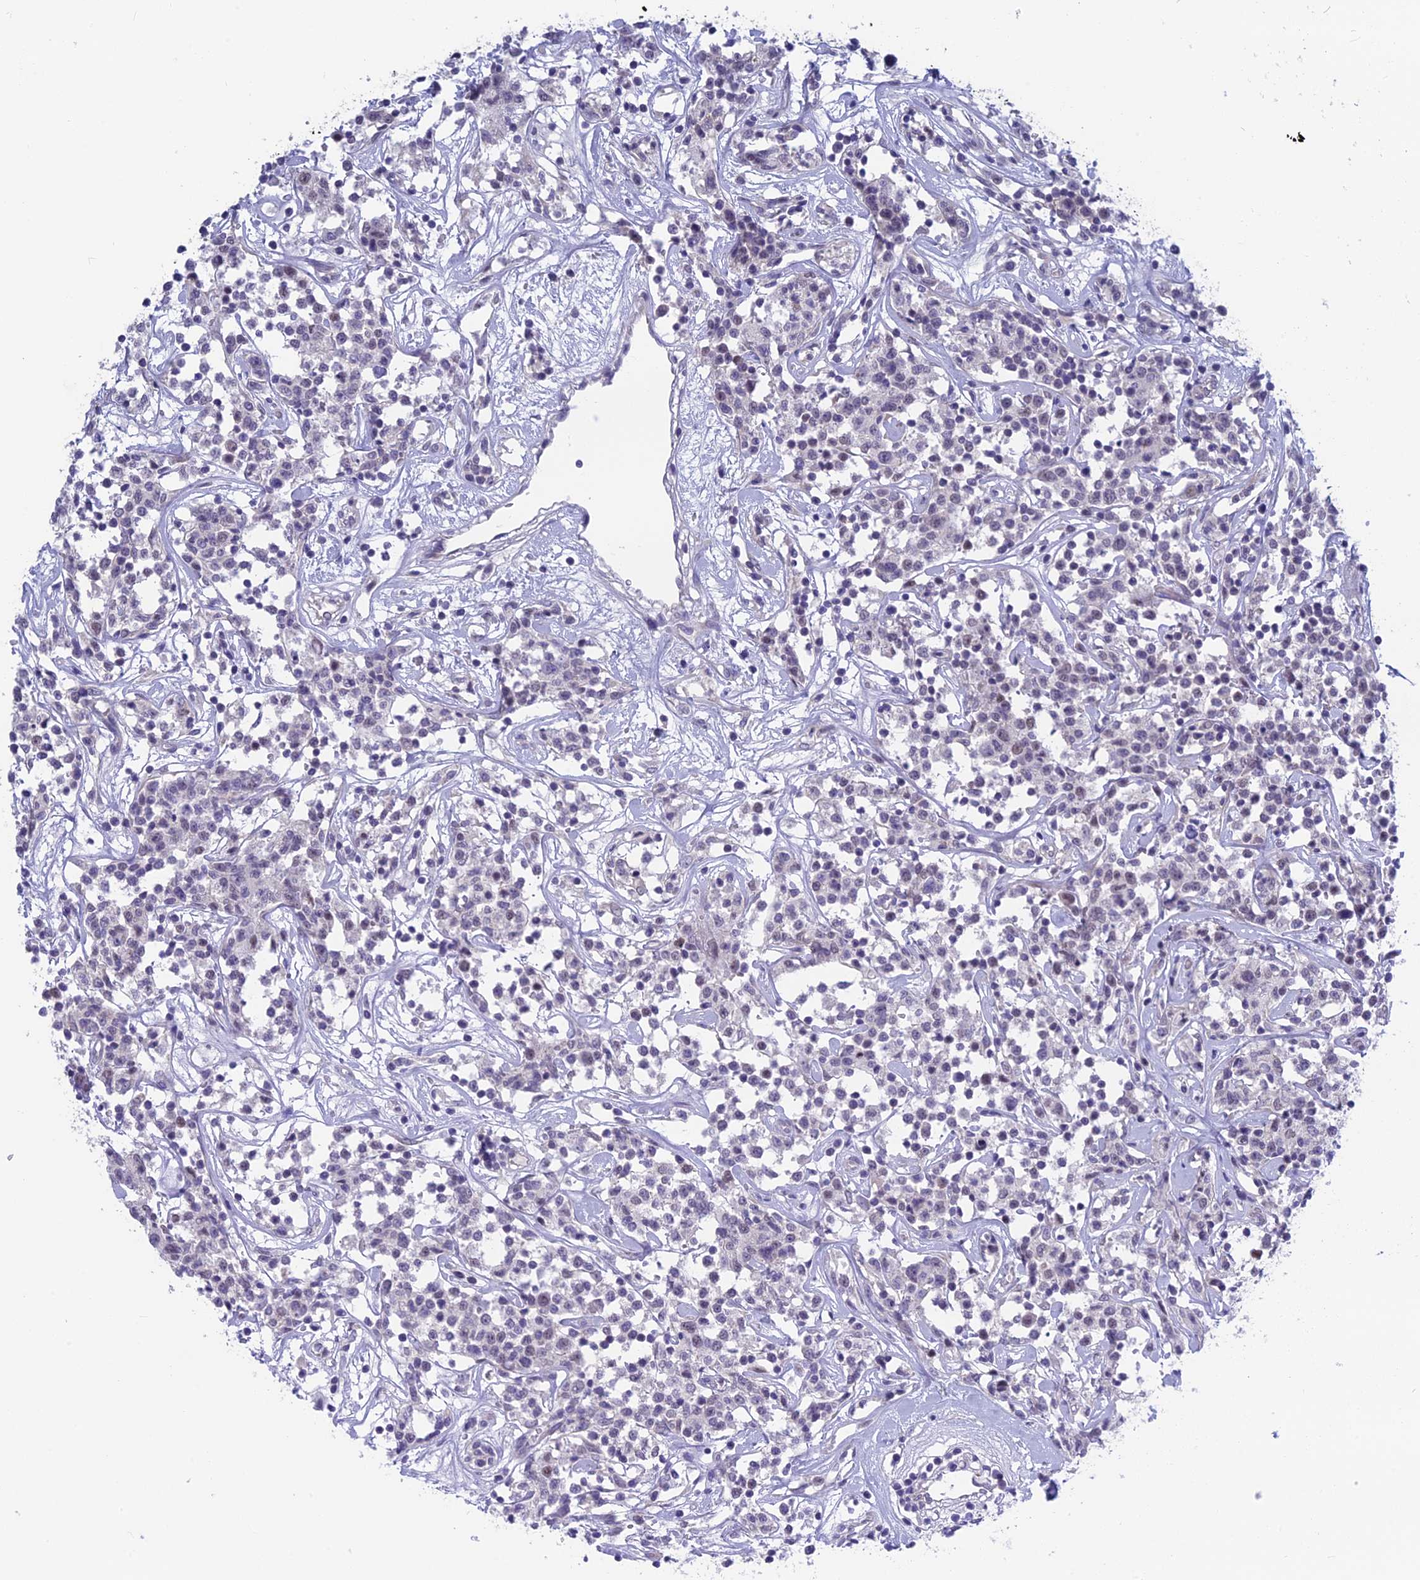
{"staining": {"intensity": "negative", "quantity": "none", "location": "none"}, "tissue": "lymphoma", "cell_type": "Tumor cells", "image_type": "cancer", "snomed": [{"axis": "morphology", "description": "Malignant lymphoma, non-Hodgkin's type, Low grade"}, {"axis": "topography", "description": "Small intestine"}], "caption": "This is an immunohistochemistry (IHC) photomicrograph of low-grade malignant lymphoma, non-Hodgkin's type. There is no expression in tumor cells.", "gene": "SNTN", "patient": {"sex": "female", "age": 59}}